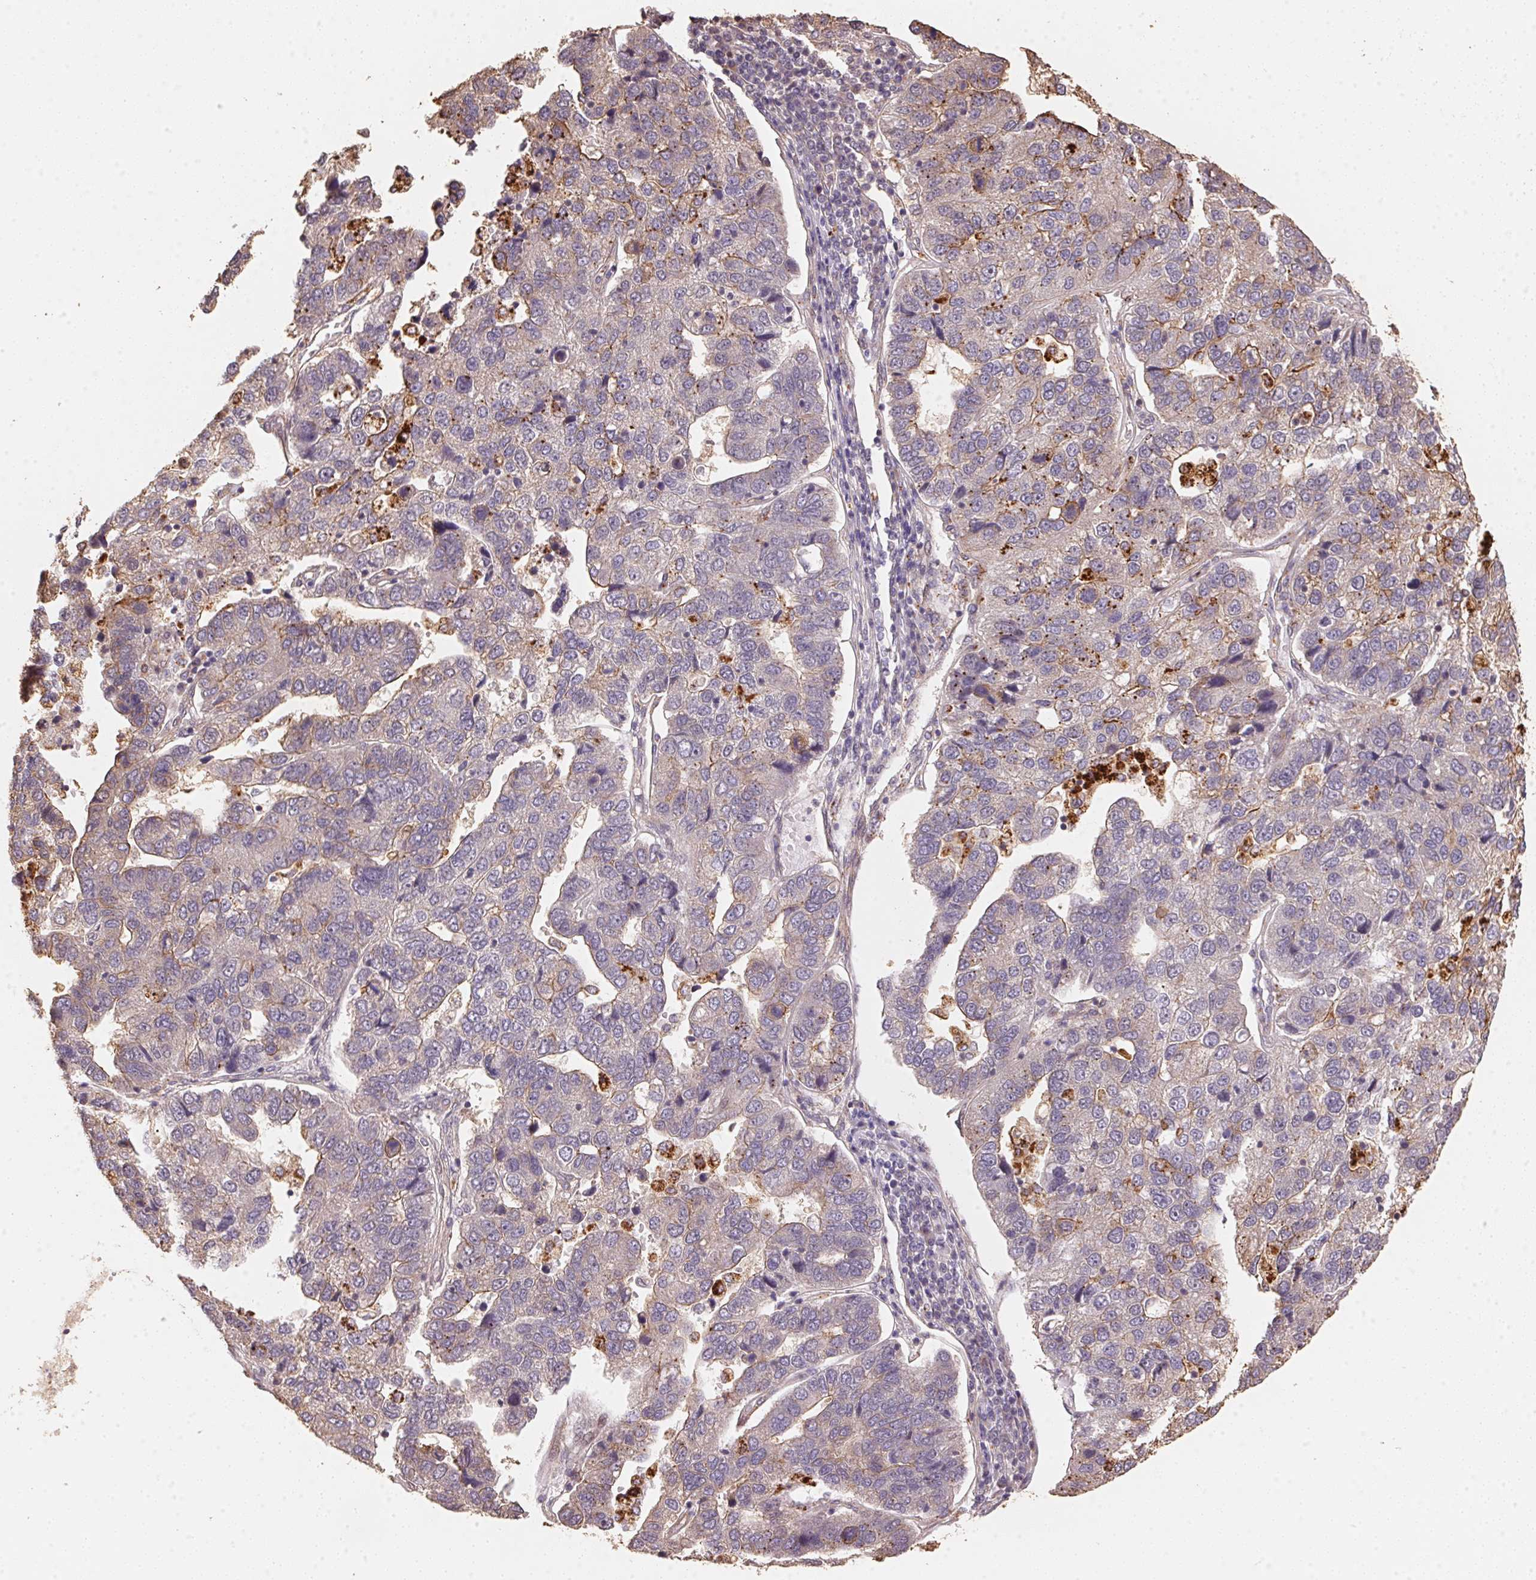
{"staining": {"intensity": "moderate", "quantity": "<25%", "location": "cytoplasmic/membranous"}, "tissue": "pancreatic cancer", "cell_type": "Tumor cells", "image_type": "cancer", "snomed": [{"axis": "morphology", "description": "Adenocarcinoma, NOS"}, {"axis": "topography", "description": "Pancreas"}], "caption": "Pancreatic cancer stained with IHC shows moderate cytoplasmic/membranous positivity in approximately <25% of tumor cells.", "gene": "TMEM222", "patient": {"sex": "female", "age": 61}}